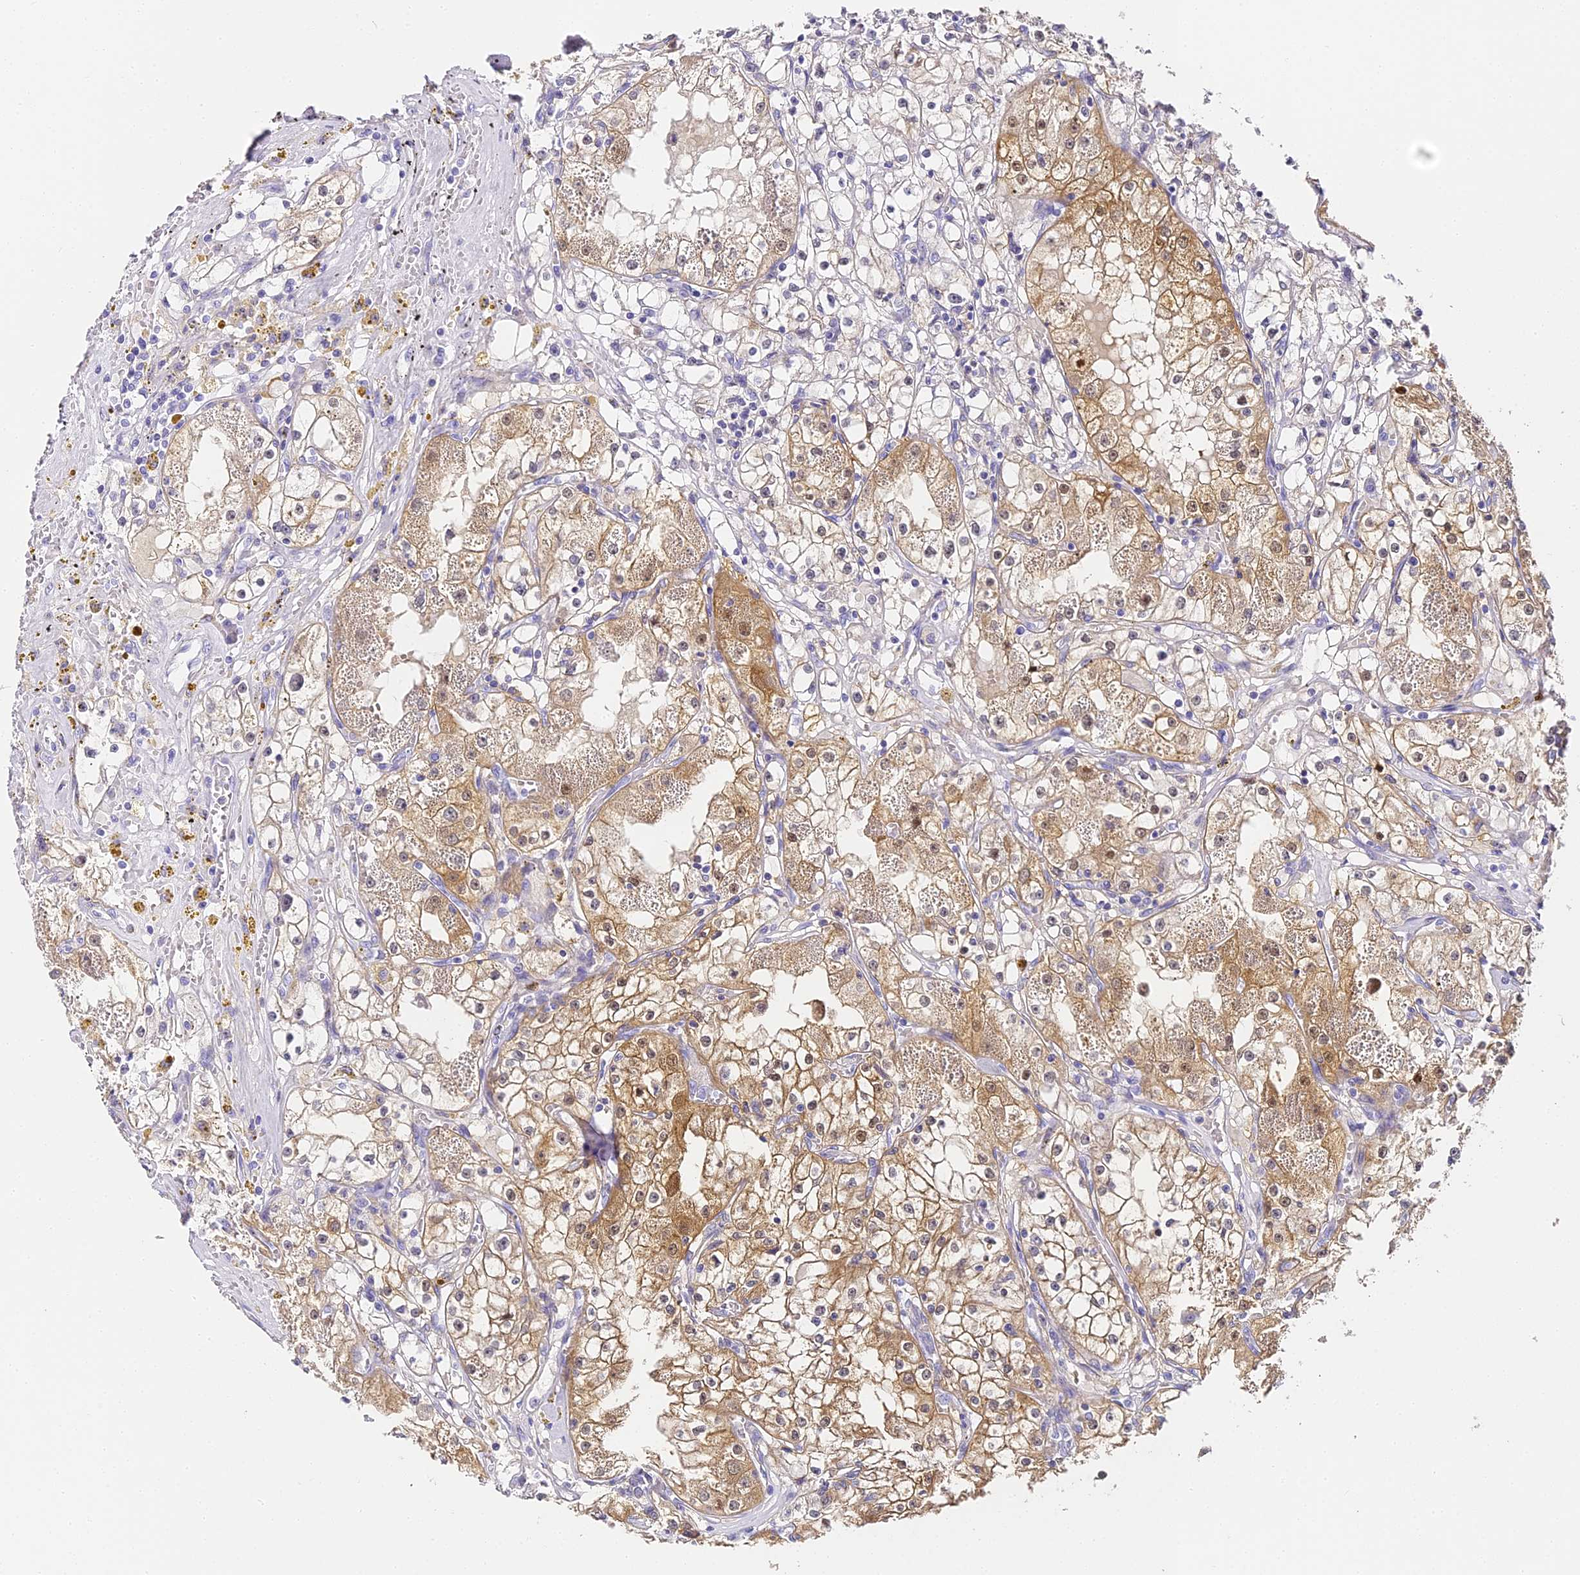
{"staining": {"intensity": "moderate", "quantity": "25%-75%", "location": "cytoplasmic/membranous,nuclear"}, "tissue": "renal cancer", "cell_type": "Tumor cells", "image_type": "cancer", "snomed": [{"axis": "morphology", "description": "Adenocarcinoma, NOS"}, {"axis": "topography", "description": "Kidney"}], "caption": "IHC (DAB) staining of human renal cancer displays moderate cytoplasmic/membranous and nuclear protein staining in approximately 25%-75% of tumor cells. (Brightfield microscopy of DAB IHC at high magnification).", "gene": "ABHD14A-ACY1", "patient": {"sex": "male", "age": 56}}